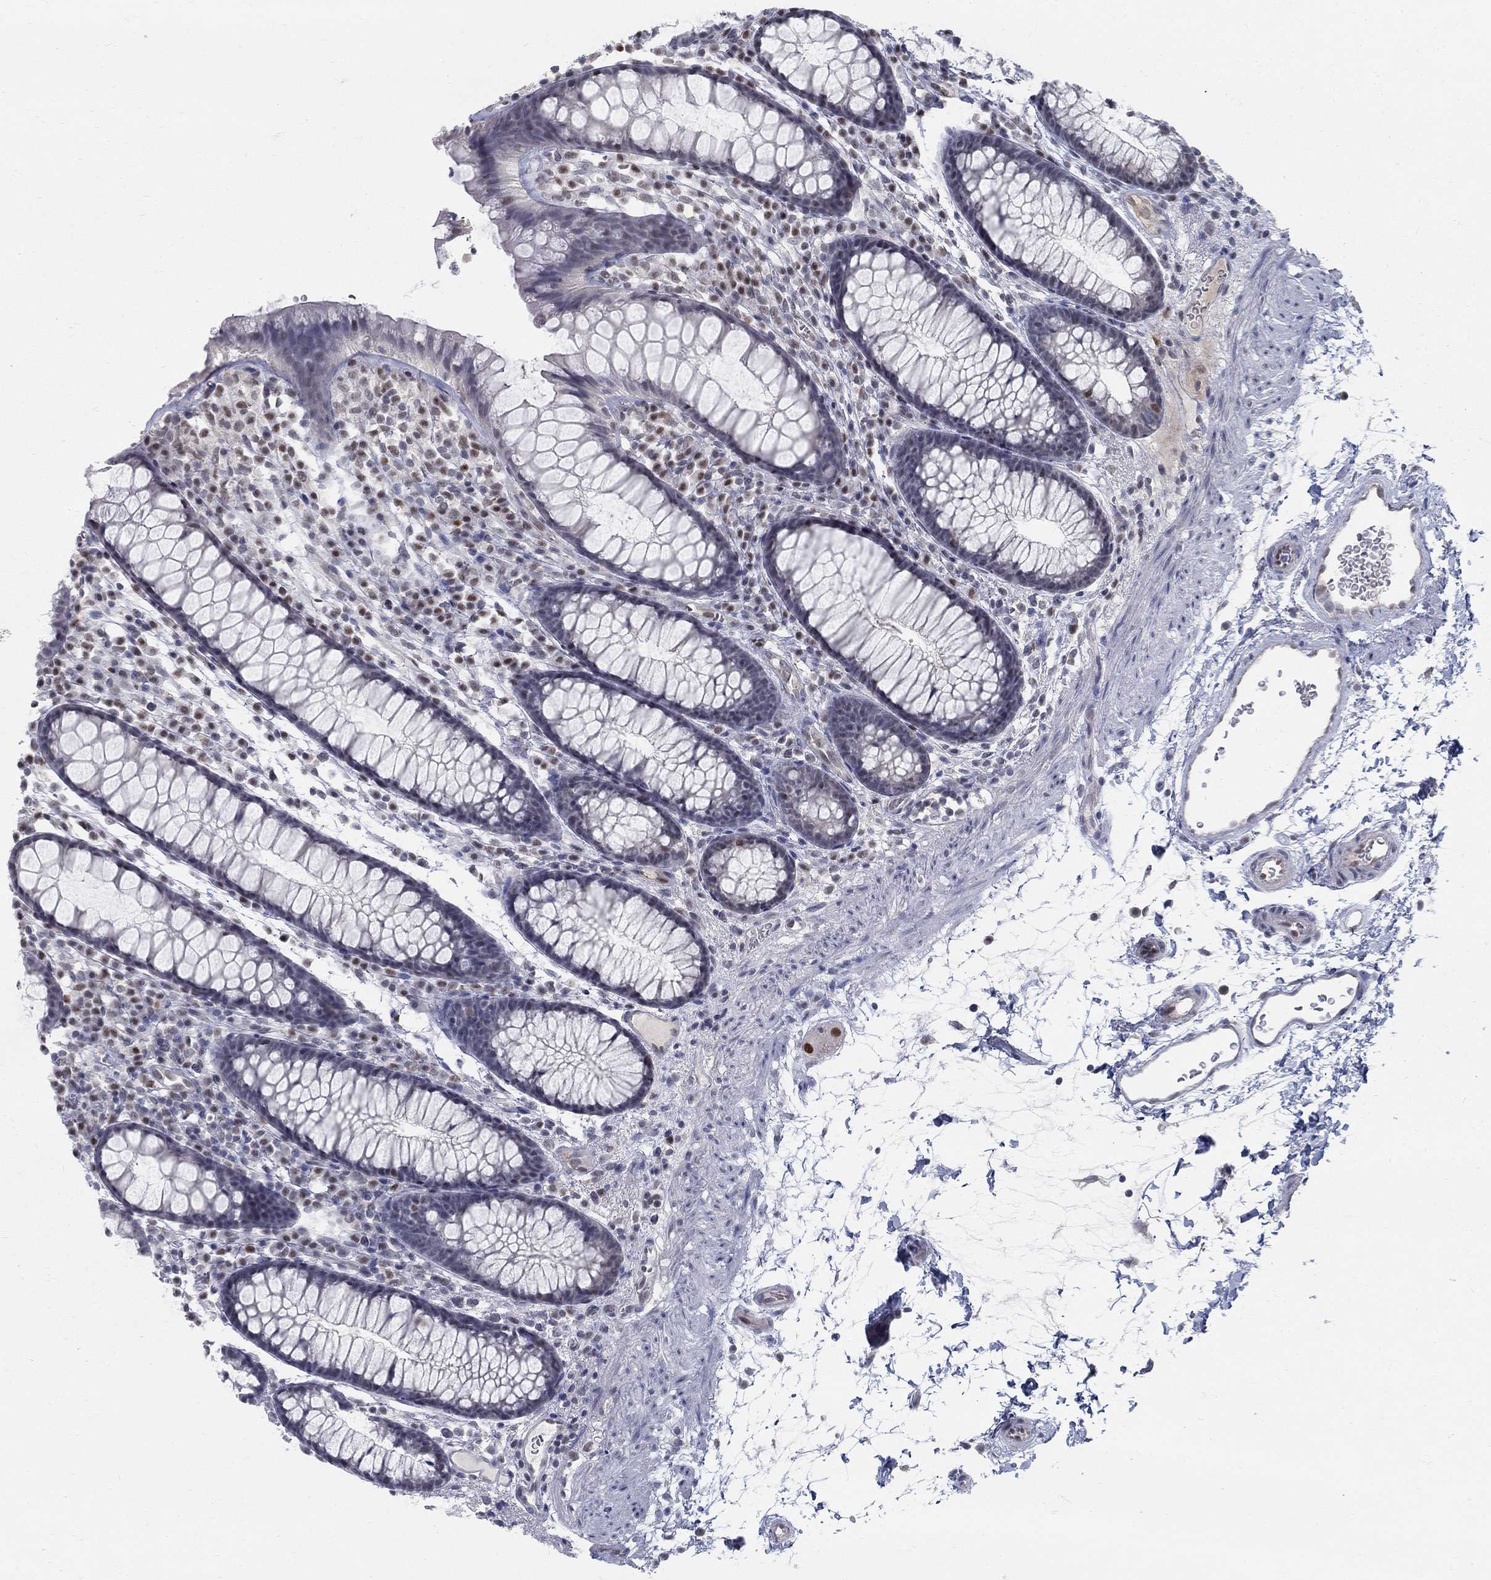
{"staining": {"intensity": "negative", "quantity": "none", "location": "none"}, "tissue": "colon", "cell_type": "Endothelial cells", "image_type": "normal", "snomed": [{"axis": "morphology", "description": "Normal tissue, NOS"}, {"axis": "topography", "description": "Colon"}], "caption": "High power microscopy photomicrograph of an immunohistochemistry image of benign colon, revealing no significant positivity in endothelial cells. The staining was performed using DAB (3,3'-diaminobenzidine) to visualize the protein expression in brown, while the nuclei were stained in blue with hematoxylin (Magnification: 20x).", "gene": "GCFC2", "patient": {"sex": "male", "age": 76}}